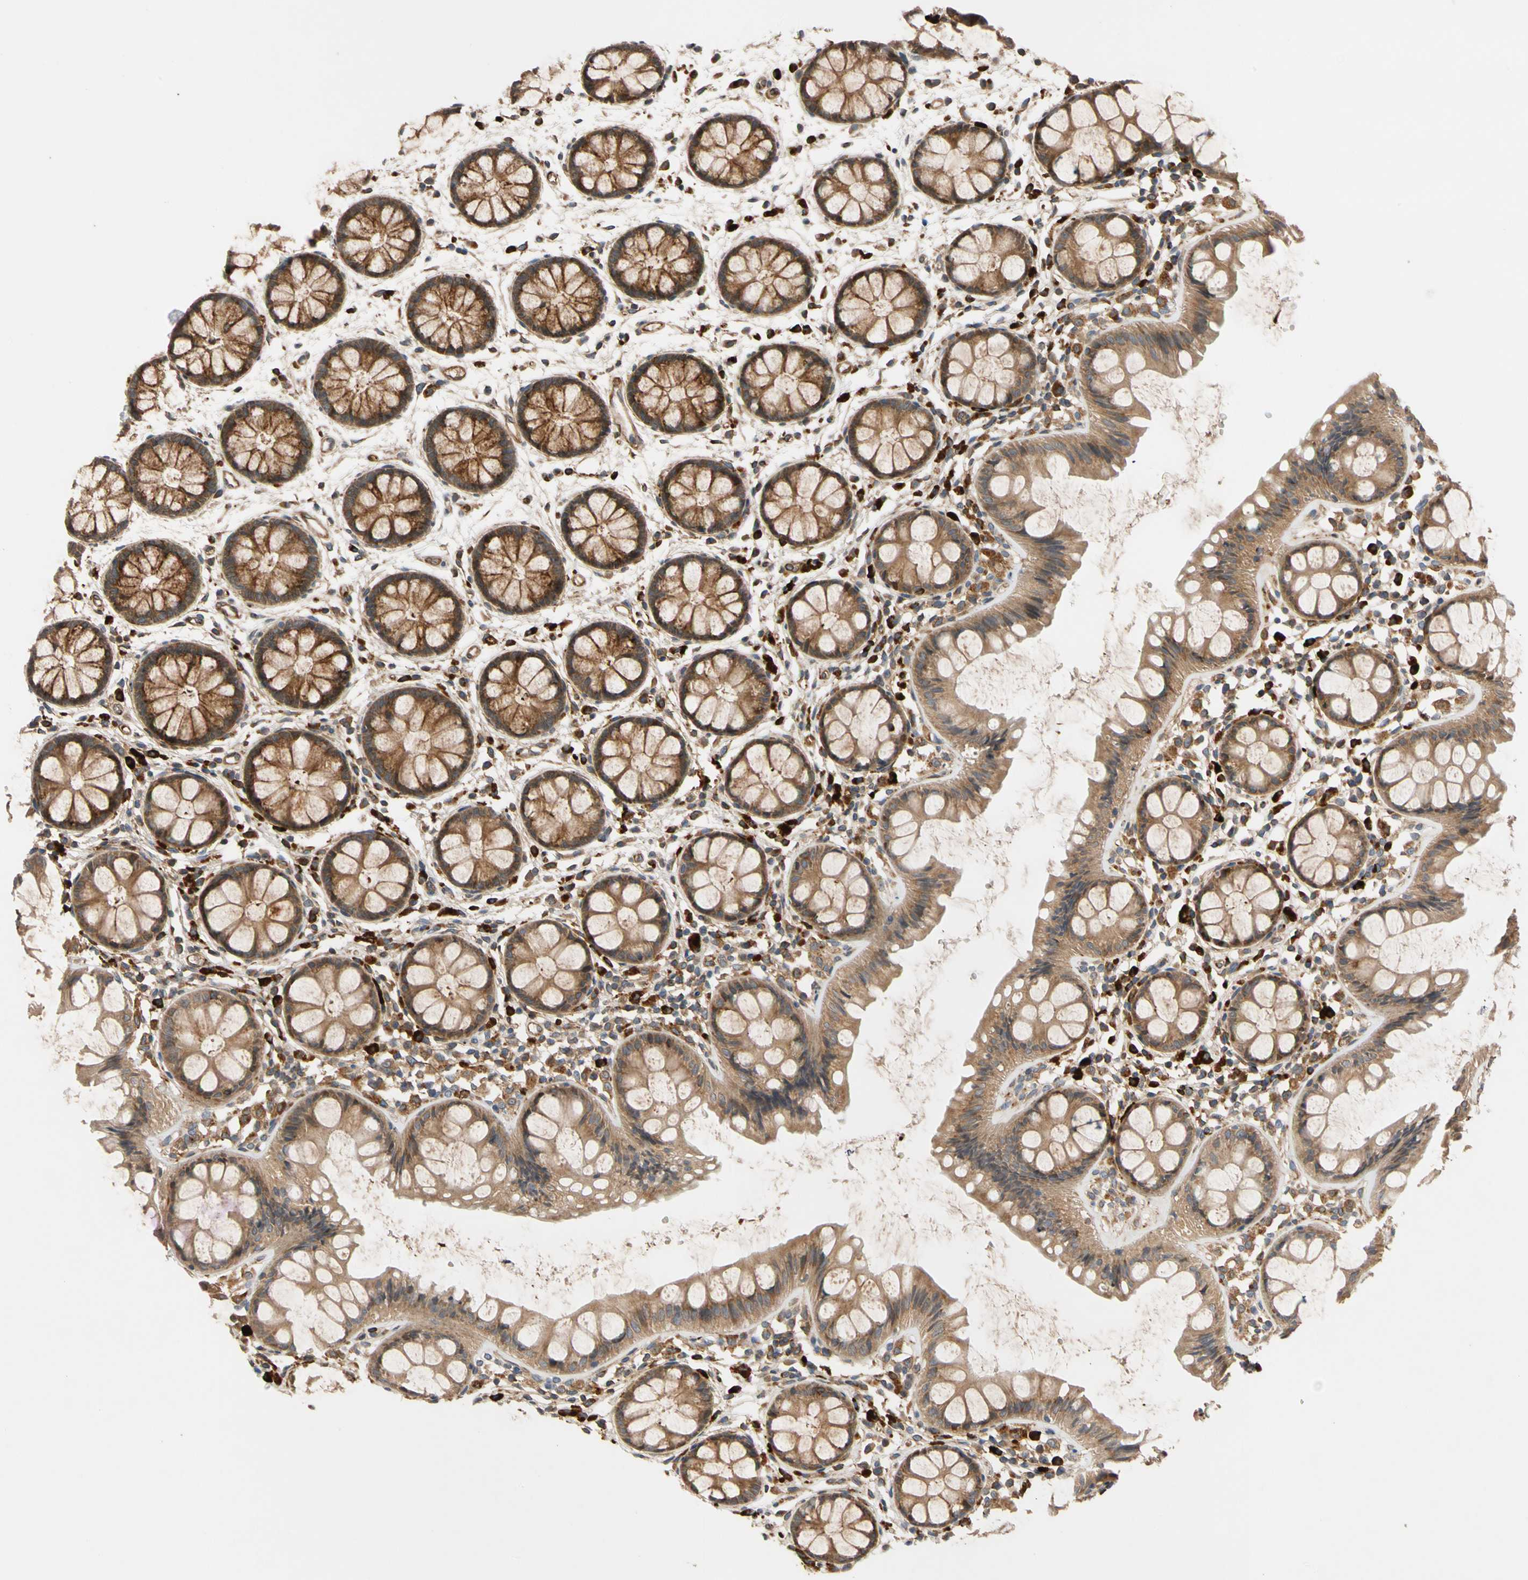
{"staining": {"intensity": "moderate", "quantity": ">75%", "location": "cytoplasmic/membranous"}, "tissue": "rectum", "cell_type": "Glandular cells", "image_type": "normal", "snomed": [{"axis": "morphology", "description": "Normal tissue, NOS"}, {"axis": "topography", "description": "Rectum"}], "caption": "A brown stain shows moderate cytoplasmic/membranous expression of a protein in glandular cells of normal human rectum. Nuclei are stained in blue.", "gene": "FGD6", "patient": {"sex": "female", "age": 66}}